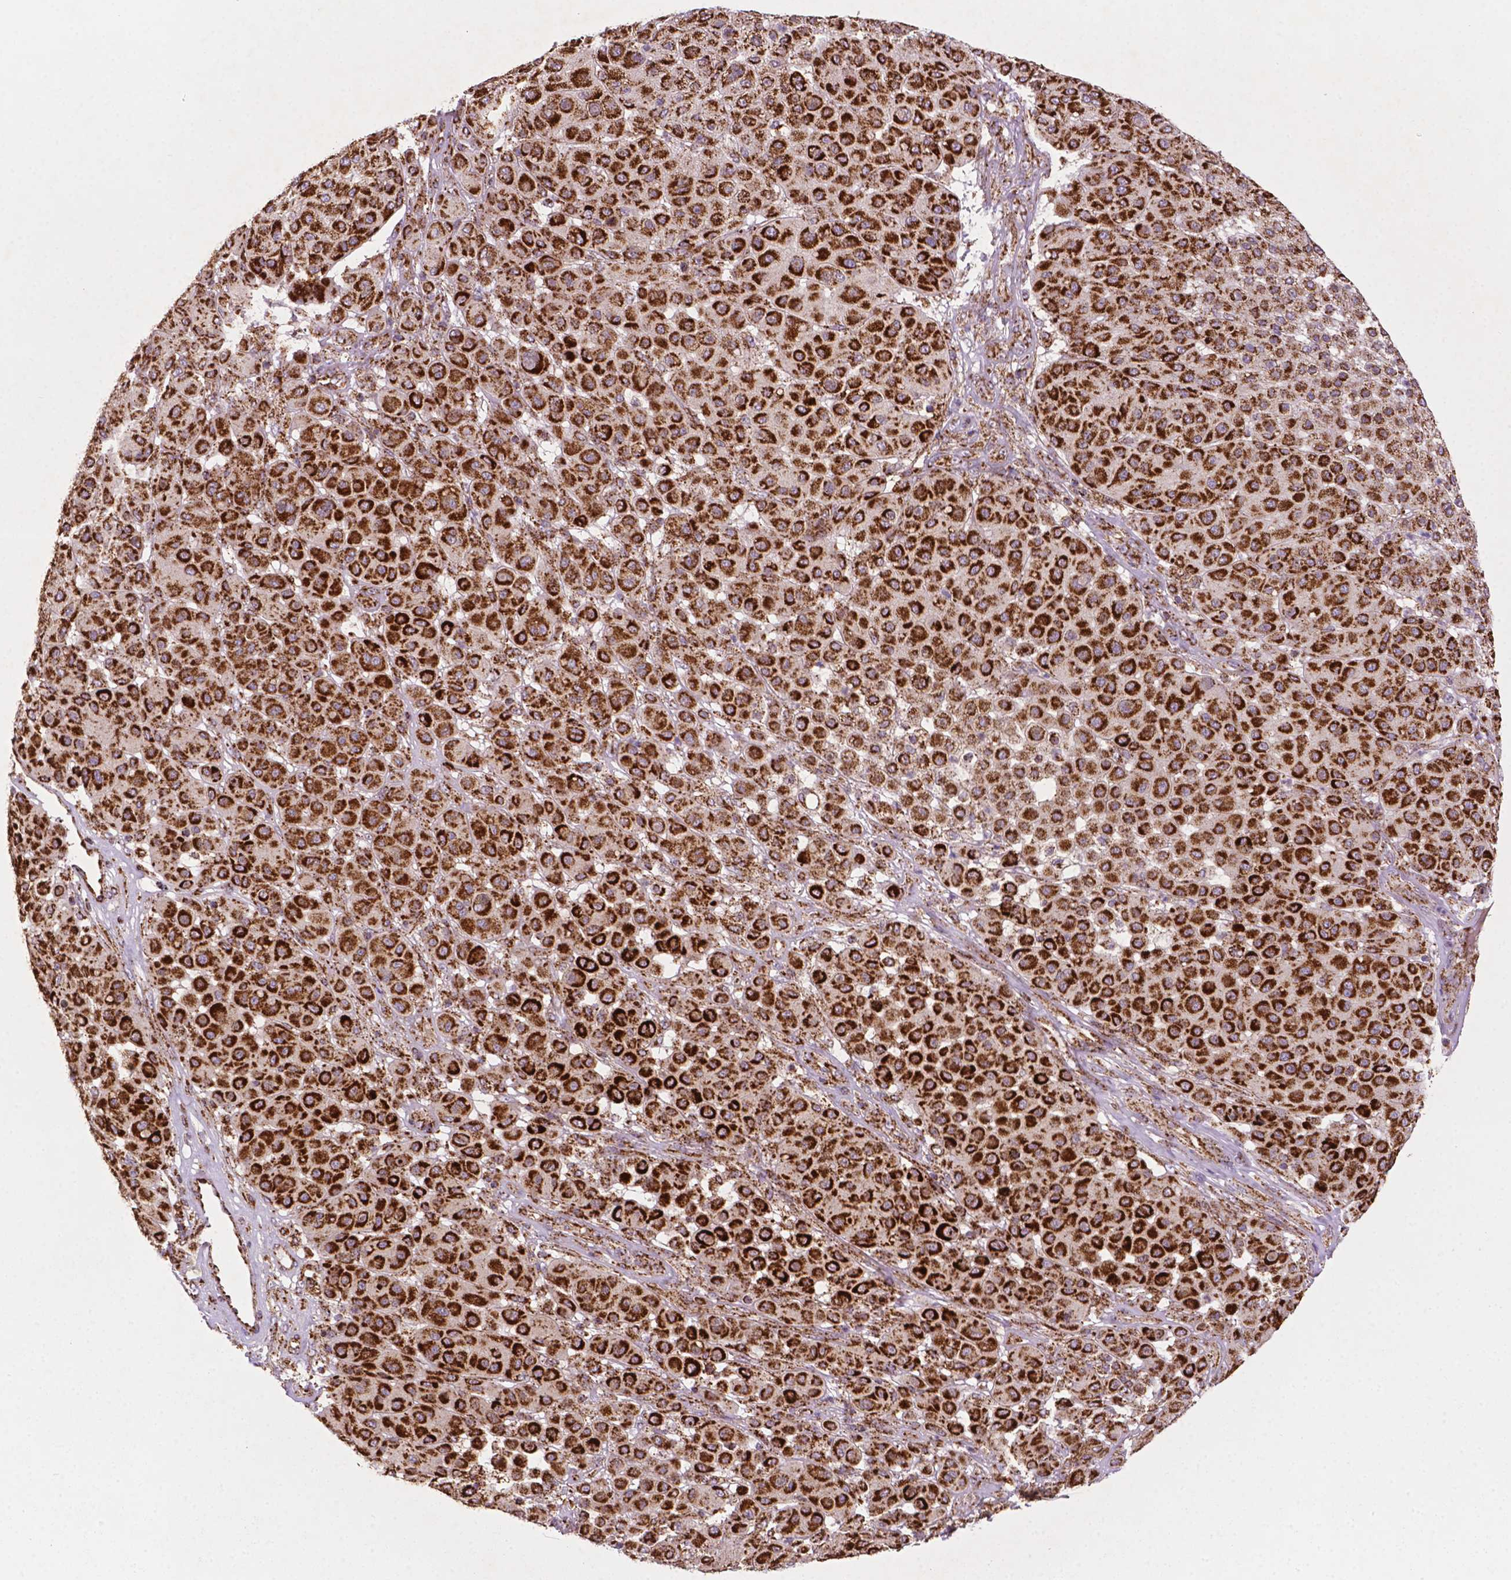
{"staining": {"intensity": "strong", "quantity": ">75%", "location": "cytoplasmic/membranous"}, "tissue": "melanoma", "cell_type": "Tumor cells", "image_type": "cancer", "snomed": [{"axis": "morphology", "description": "Malignant melanoma, Metastatic site"}, {"axis": "topography", "description": "Smooth muscle"}], "caption": "High-magnification brightfield microscopy of malignant melanoma (metastatic site) stained with DAB (brown) and counterstained with hematoxylin (blue). tumor cells exhibit strong cytoplasmic/membranous expression is present in approximately>75% of cells.", "gene": "ILVBL", "patient": {"sex": "male", "age": 41}}